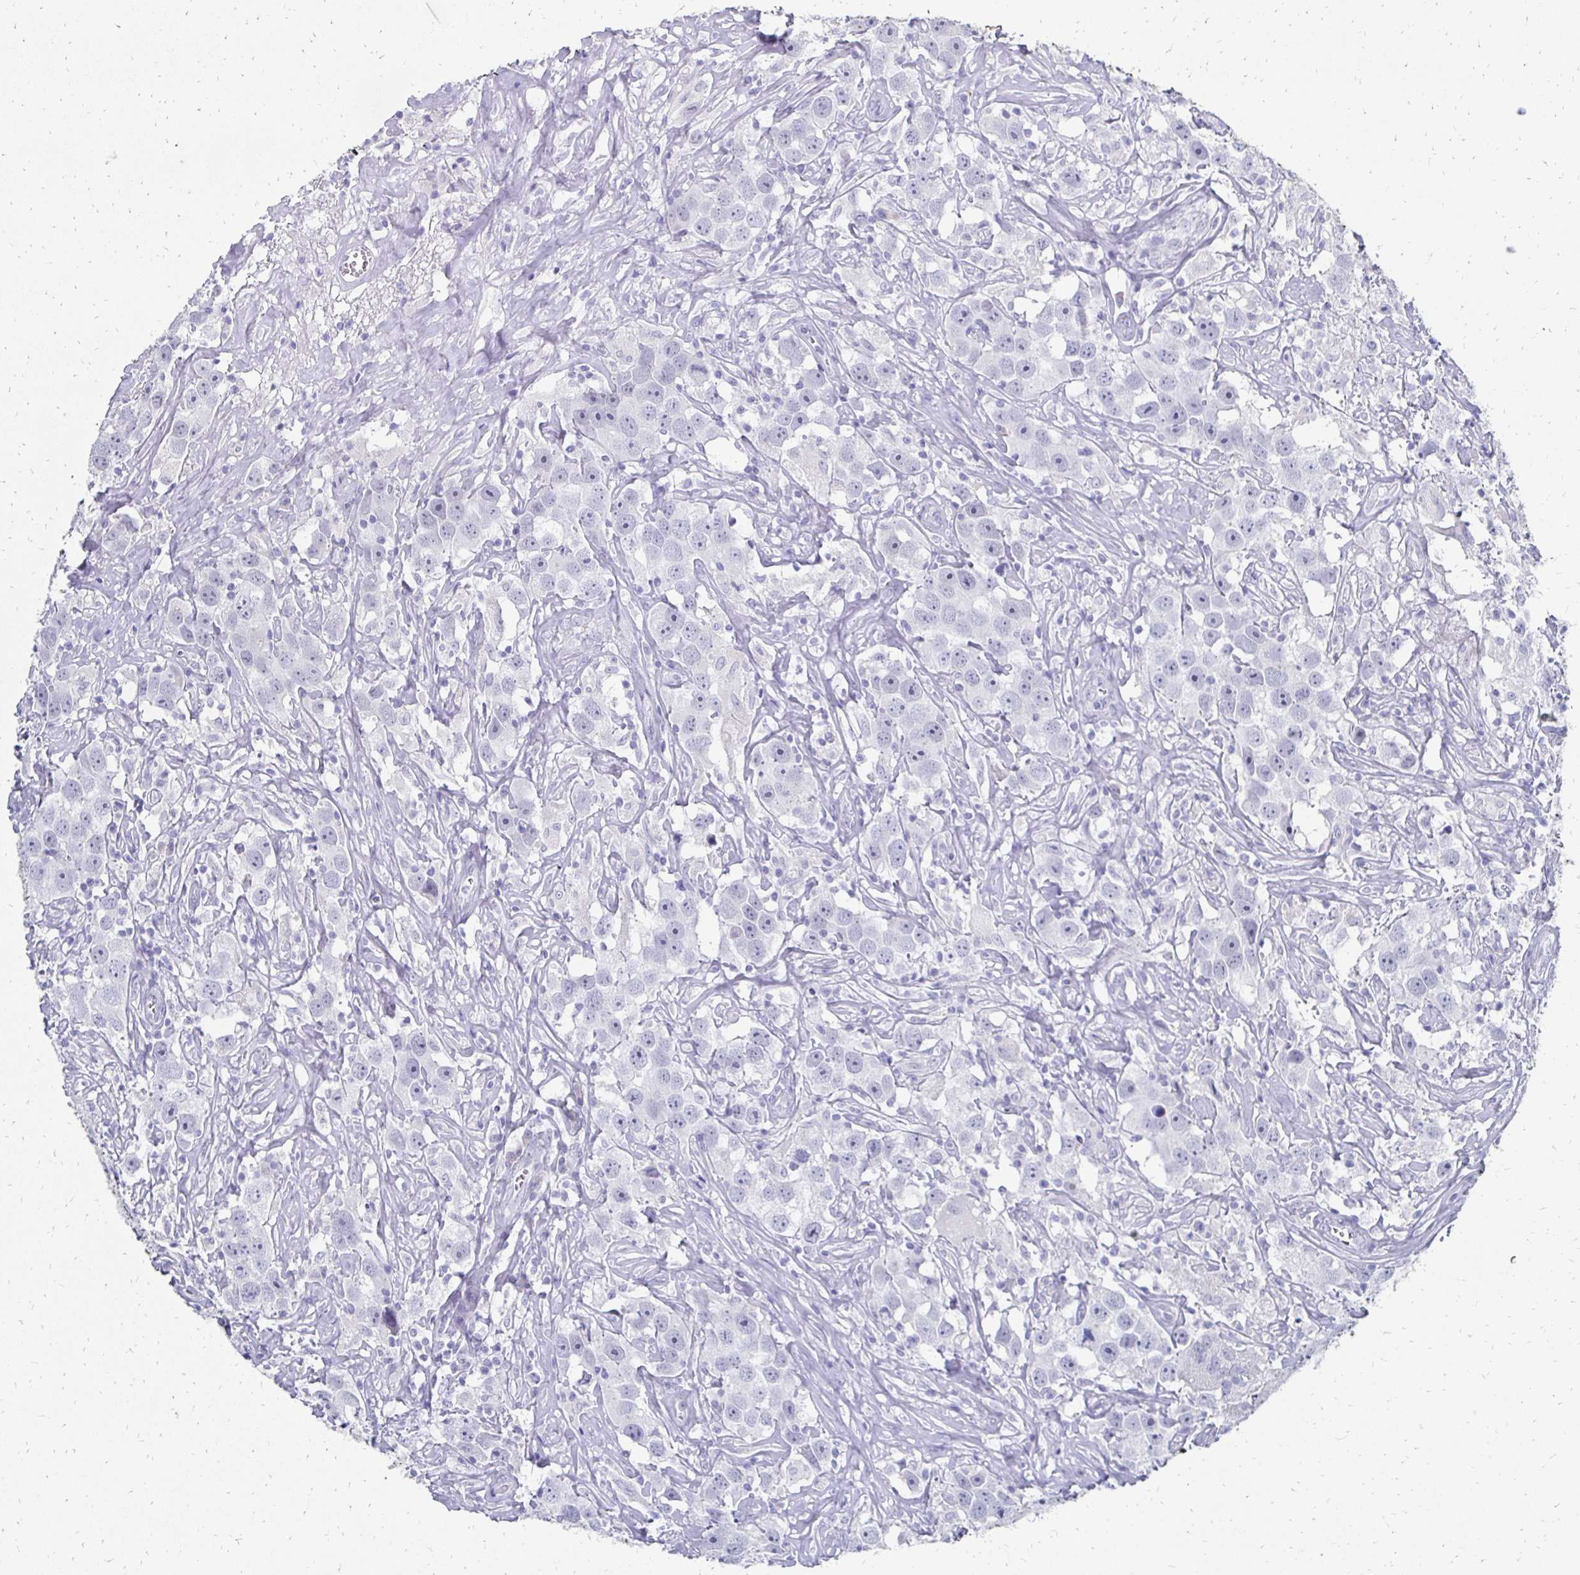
{"staining": {"intensity": "negative", "quantity": "none", "location": "none"}, "tissue": "testis cancer", "cell_type": "Tumor cells", "image_type": "cancer", "snomed": [{"axis": "morphology", "description": "Seminoma, NOS"}, {"axis": "topography", "description": "Testis"}], "caption": "DAB (3,3'-diaminobenzidine) immunohistochemical staining of human seminoma (testis) shows no significant staining in tumor cells.", "gene": "SYCP3", "patient": {"sex": "male", "age": 49}}